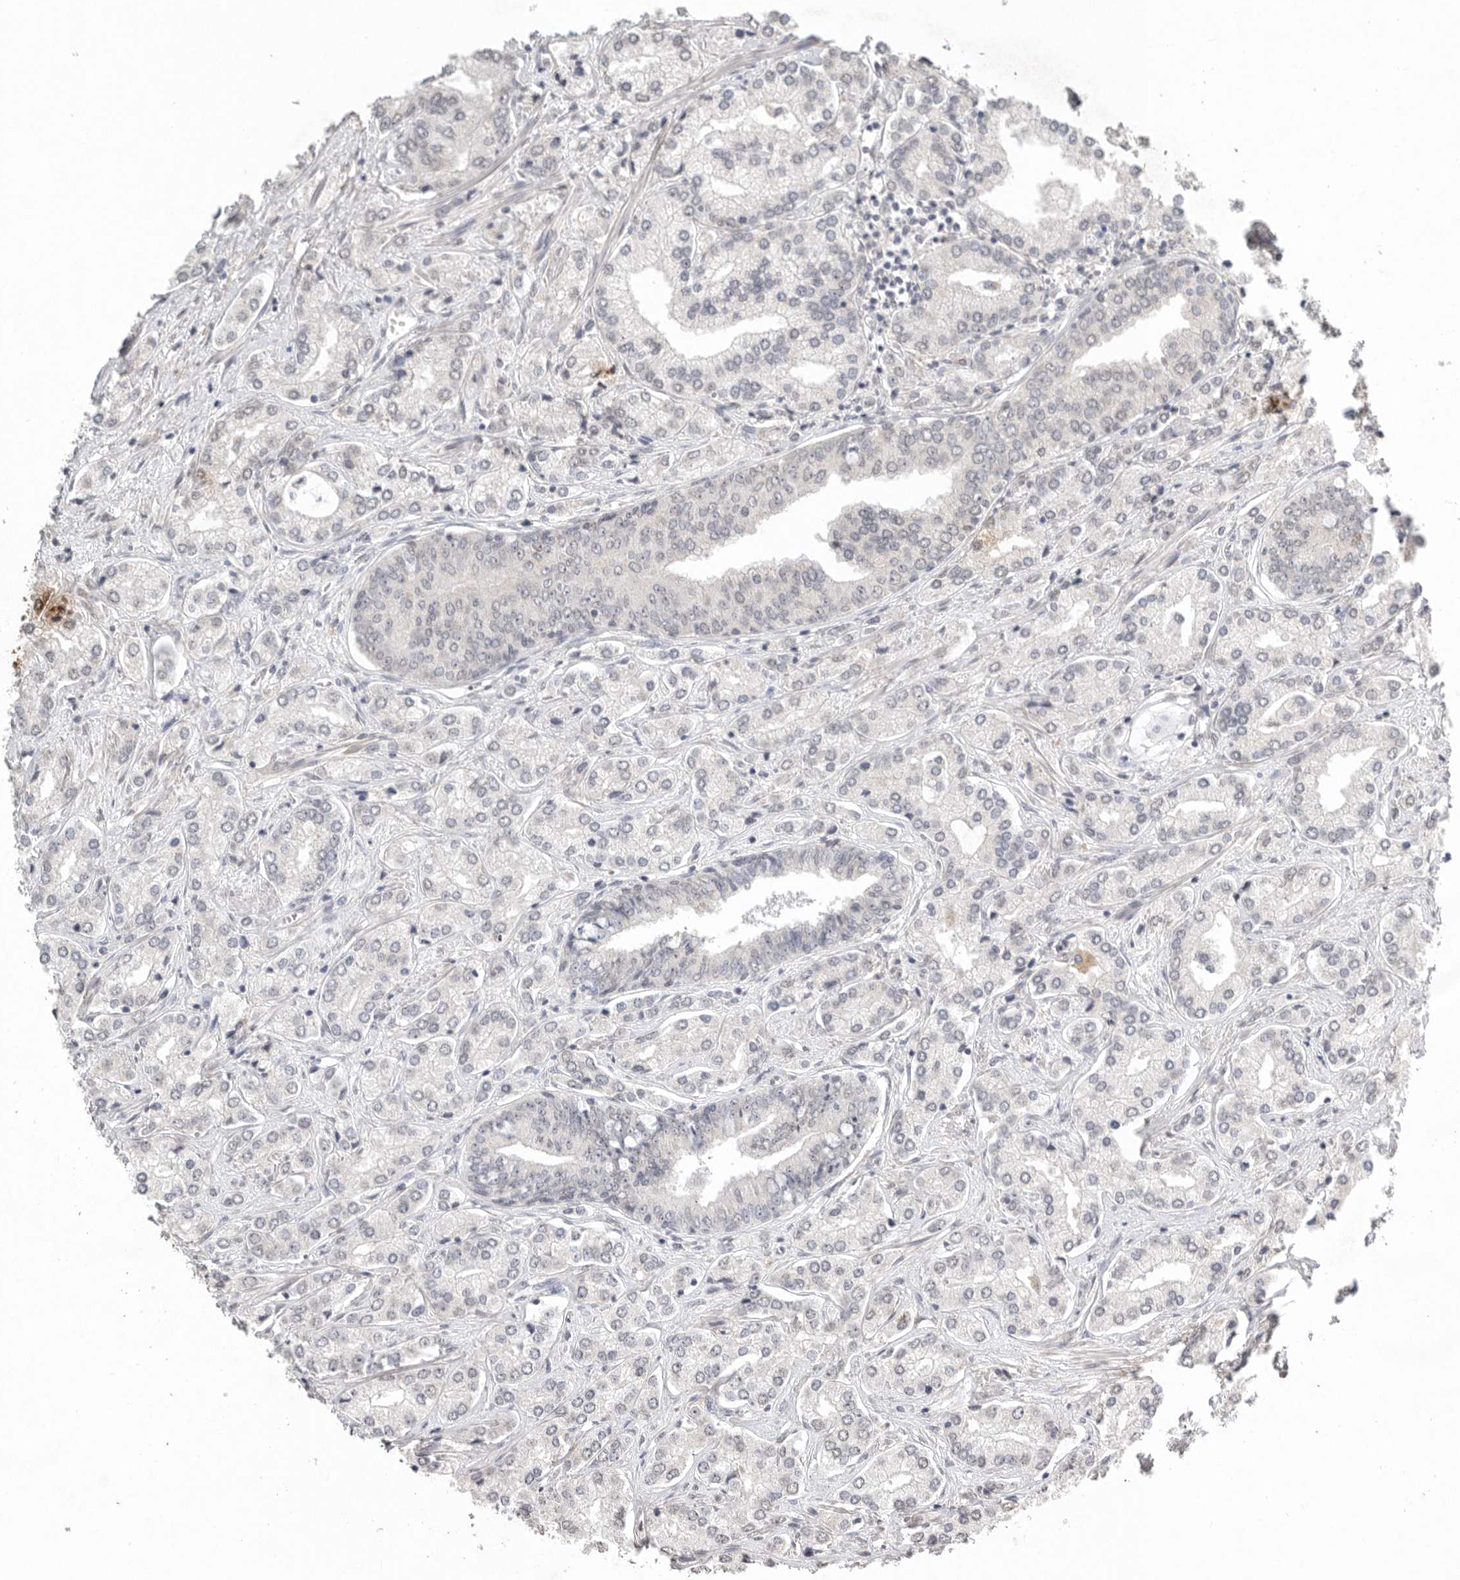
{"staining": {"intensity": "negative", "quantity": "none", "location": "none"}, "tissue": "prostate cancer", "cell_type": "Tumor cells", "image_type": "cancer", "snomed": [{"axis": "morphology", "description": "Adenocarcinoma, High grade"}, {"axis": "topography", "description": "Prostate"}], "caption": "Immunohistochemistry (IHC) of prostate cancer displays no positivity in tumor cells.", "gene": "KLK5", "patient": {"sex": "male", "age": 66}}